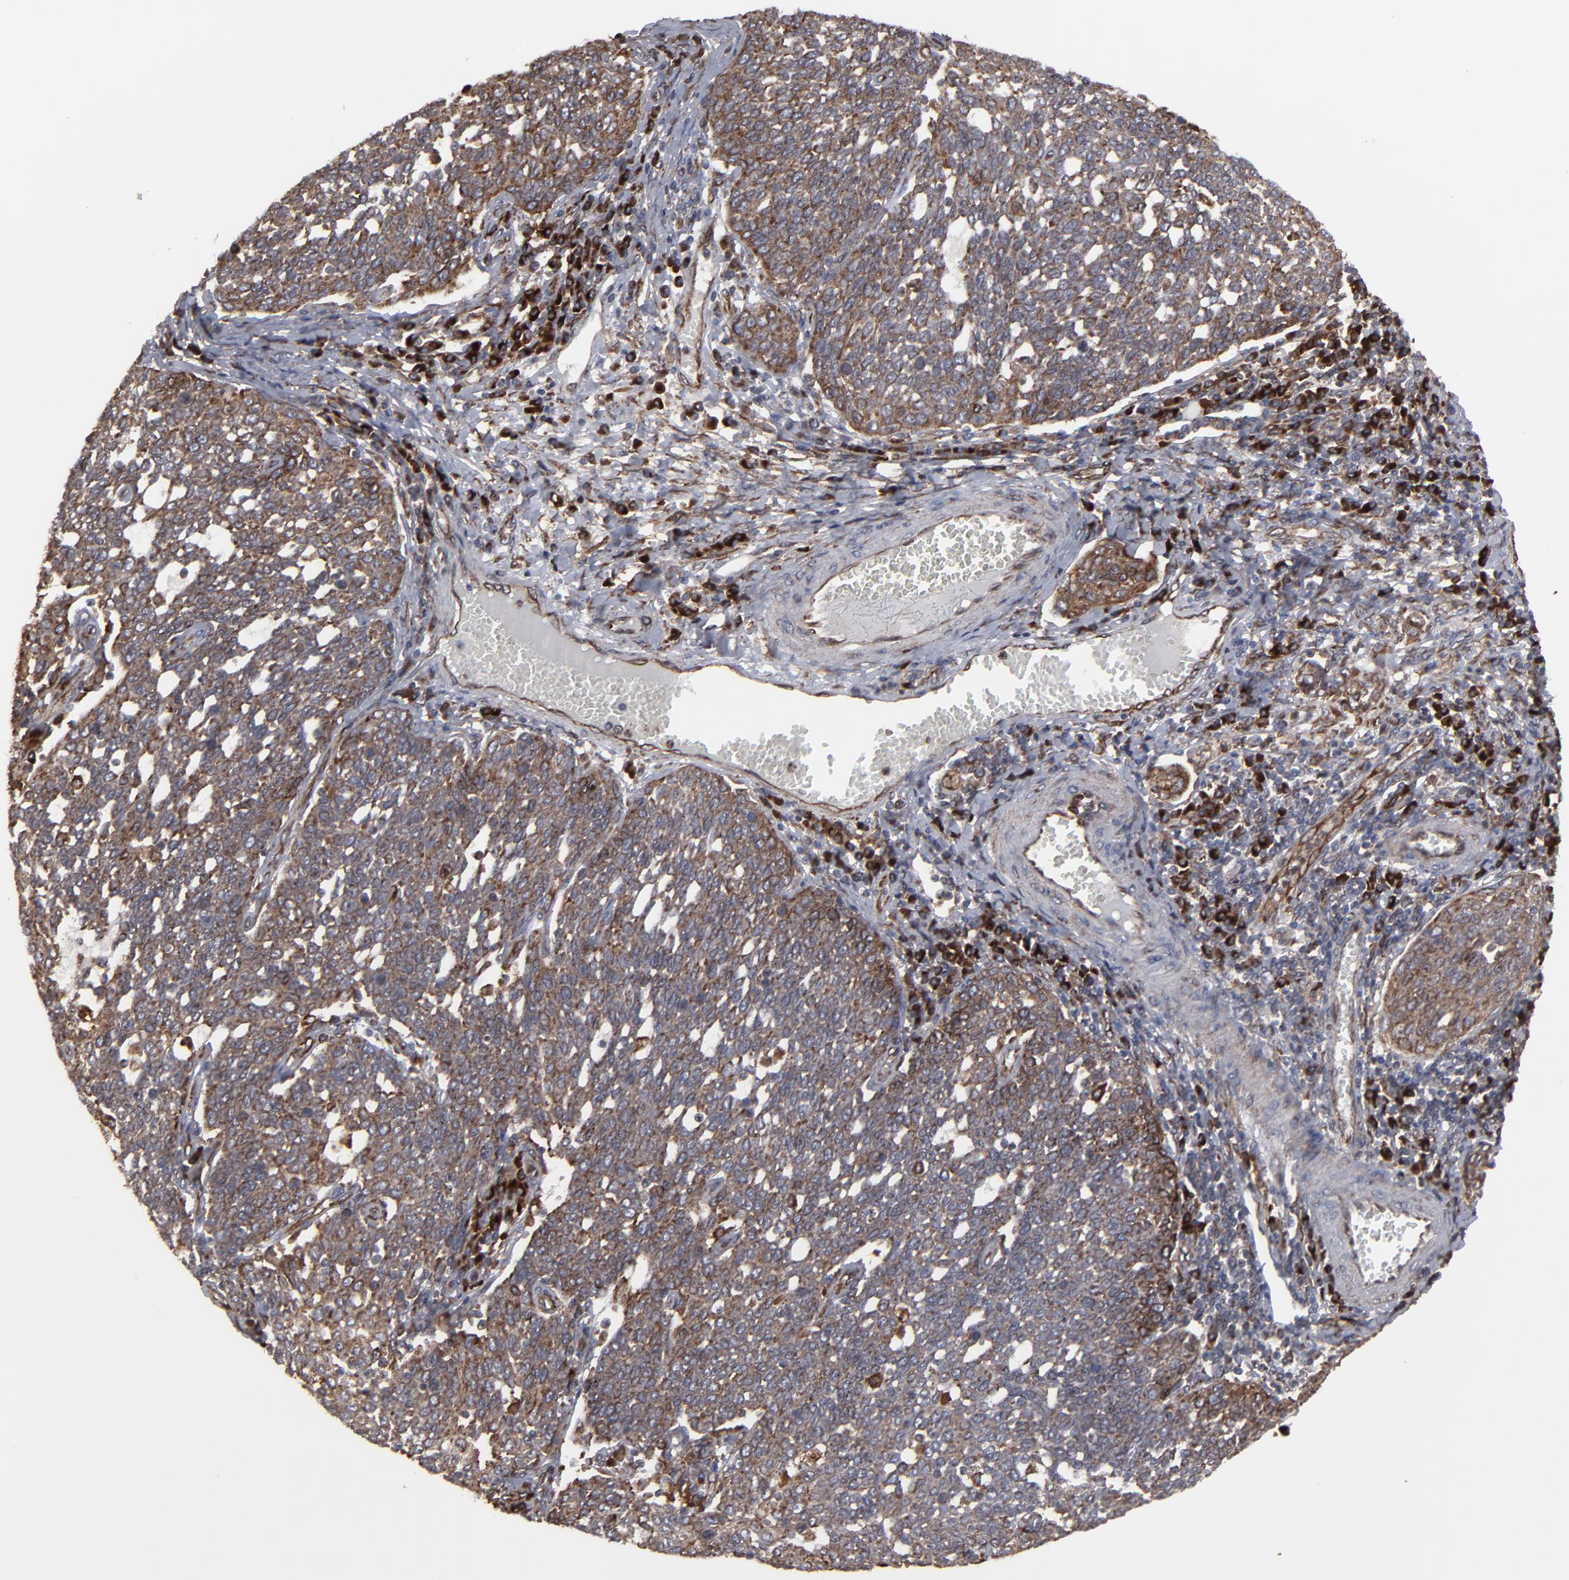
{"staining": {"intensity": "moderate", "quantity": ">75%", "location": "cytoplasmic/membranous"}, "tissue": "cervical cancer", "cell_type": "Tumor cells", "image_type": "cancer", "snomed": [{"axis": "morphology", "description": "Squamous cell carcinoma, NOS"}, {"axis": "topography", "description": "Cervix"}], "caption": "The image reveals immunohistochemical staining of cervical cancer (squamous cell carcinoma). There is moderate cytoplasmic/membranous expression is identified in approximately >75% of tumor cells.", "gene": "CNIH1", "patient": {"sex": "female", "age": 34}}